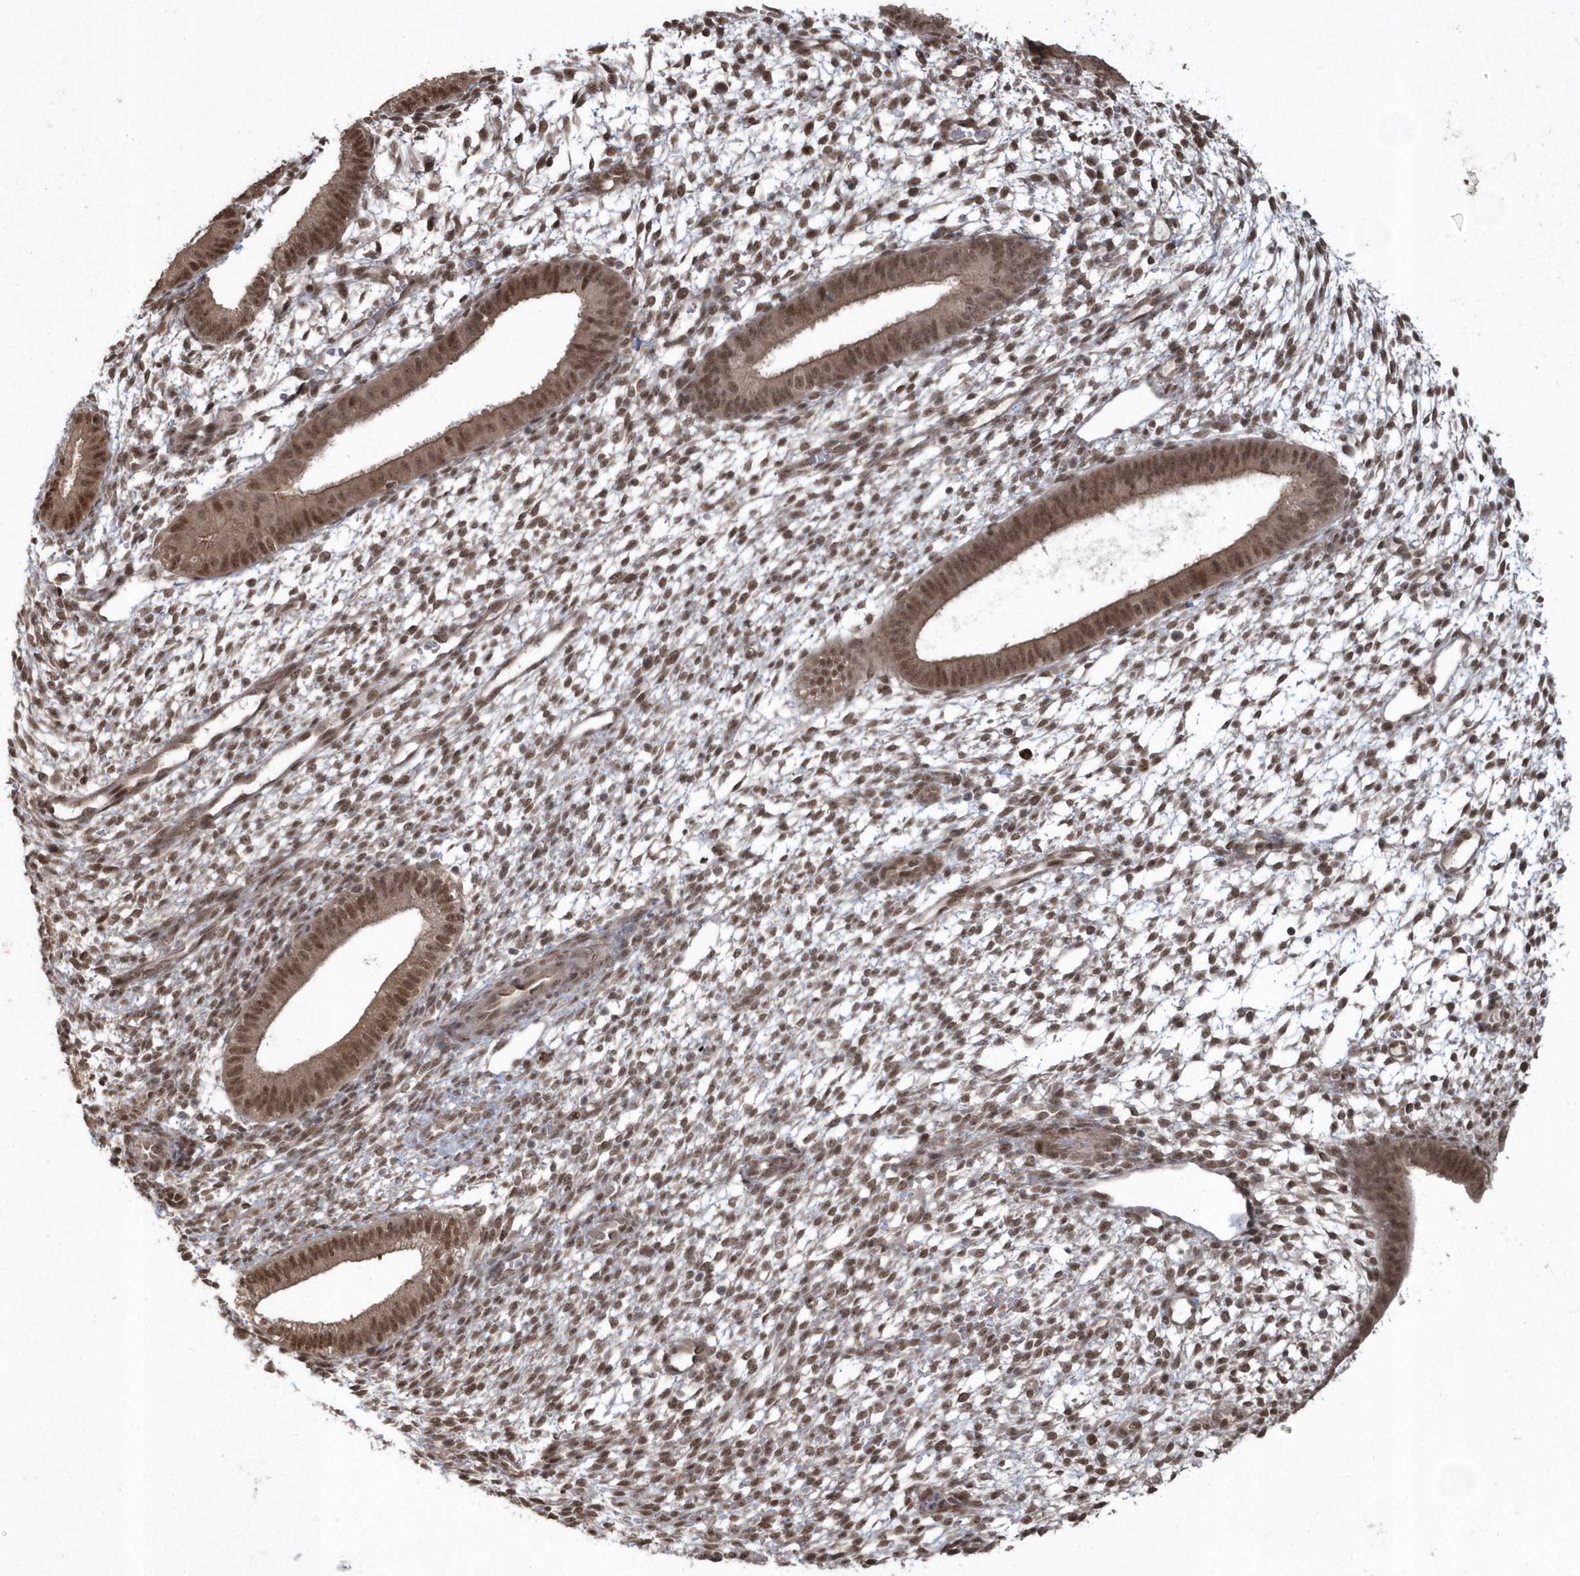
{"staining": {"intensity": "moderate", "quantity": ">75%", "location": "nuclear"}, "tissue": "endometrium", "cell_type": "Cells in endometrial stroma", "image_type": "normal", "snomed": [{"axis": "morphology", "description": "Normal tissue, NOS"}, {"axis": "topography", "description": "Endometrium"}], "caption": "Immunohistochemistry image of unremarkable human endometrium stained for a protein (brown), which exhibits medium levels of moderate nuclear positivity in approximately >75% of cells in endometrial stroma.", "gene": "EPB41L4A", "patient": {"sex": "female", "age": 46}}